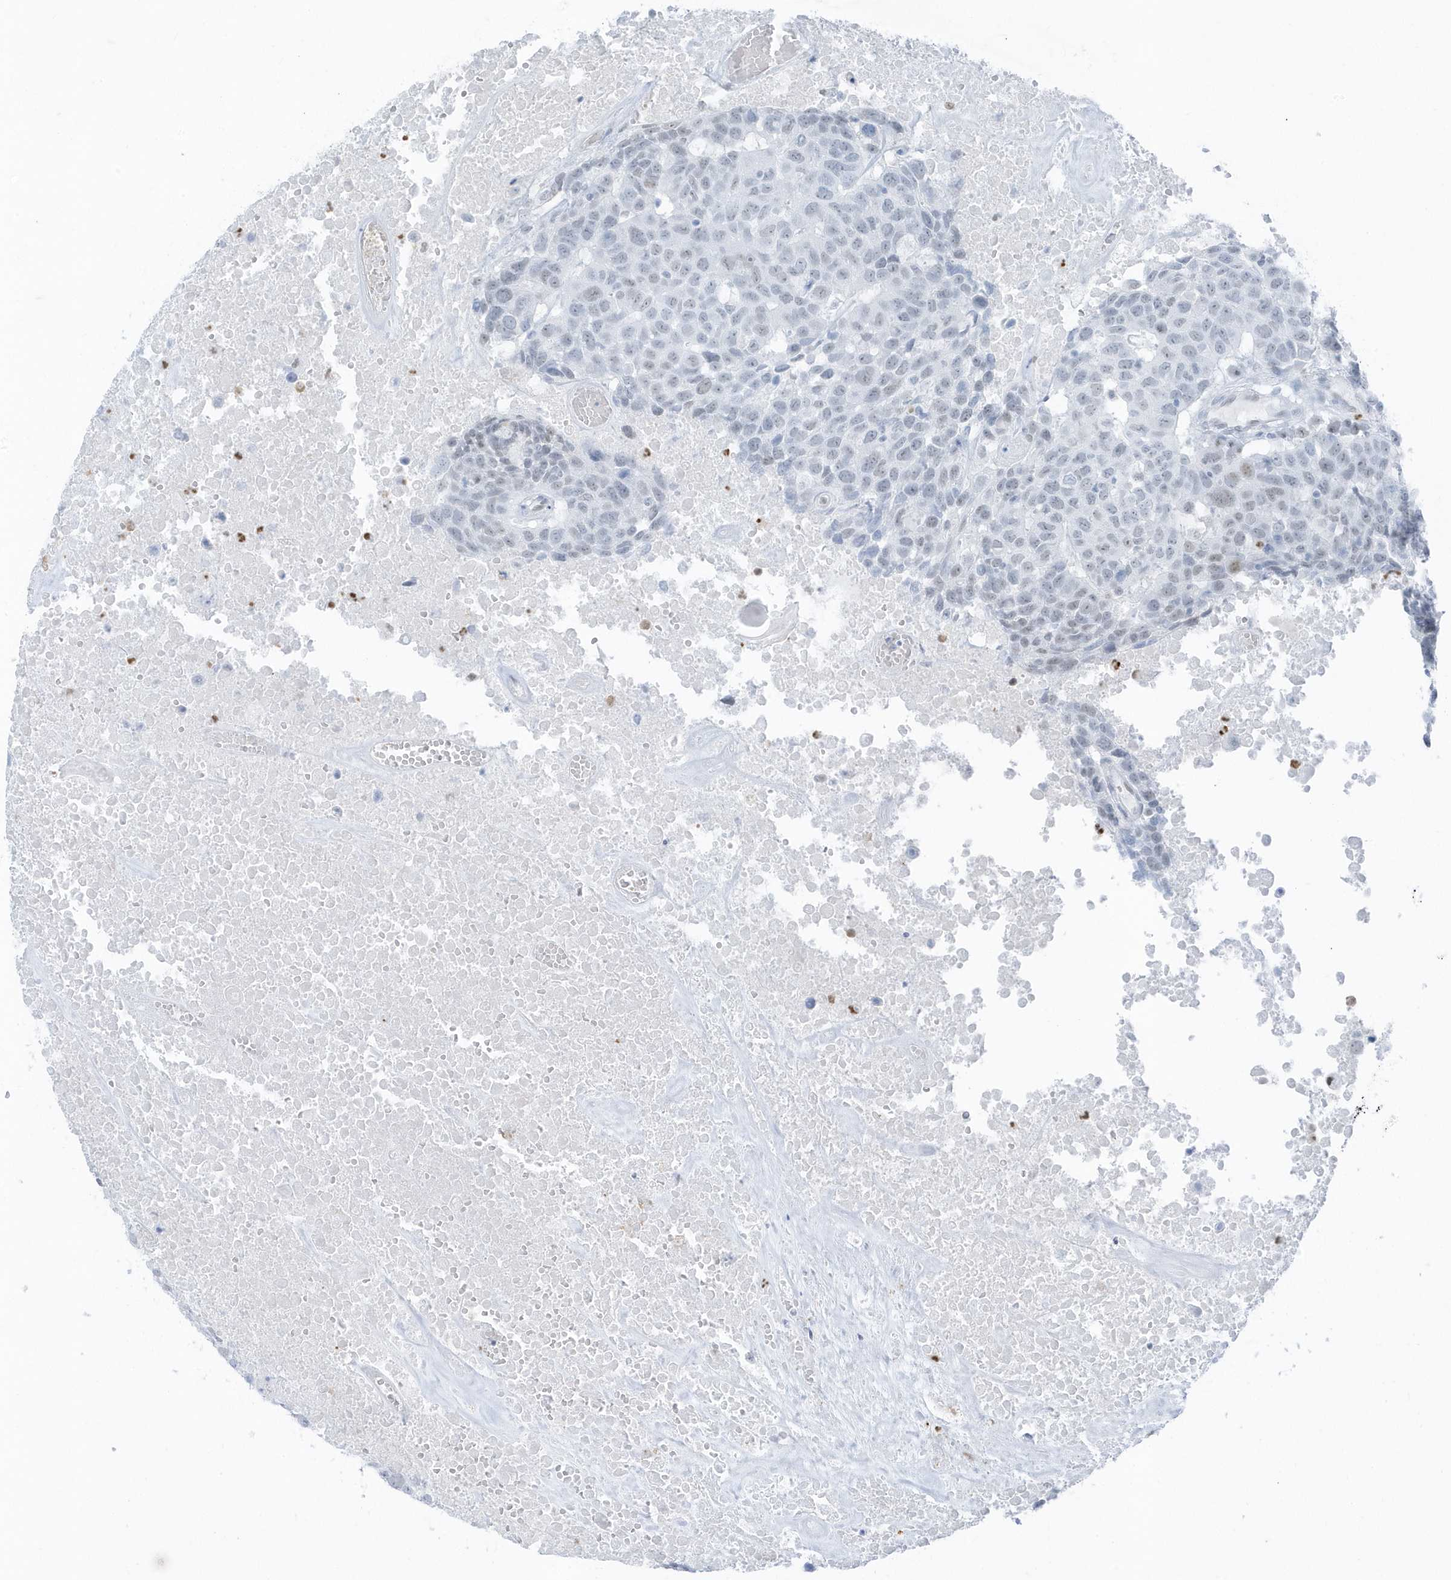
{"staining": {"intensity": "negative", "quantity": "none", "location": "none"}, "tissue": "head and neck cancer", "cell_type": "Tumor cells", "image_type": "cancer", "snomed": [{"axis": "morphology", "description": "Squamous cell carcinoma, NOS"}, {"axis": "topography", "description": "Head-Neck"}], "caption": "A micrograph of head and neck cancer stained for a protein demonstrates no brown staining in tumor cells. (DAB (3,3'-diaminobenzidine) immunohistochemistry visualized using brightfield microscopy, high magnification).", "gene": "SMIM34", "patient": {"sex": "male", "age": 66}}